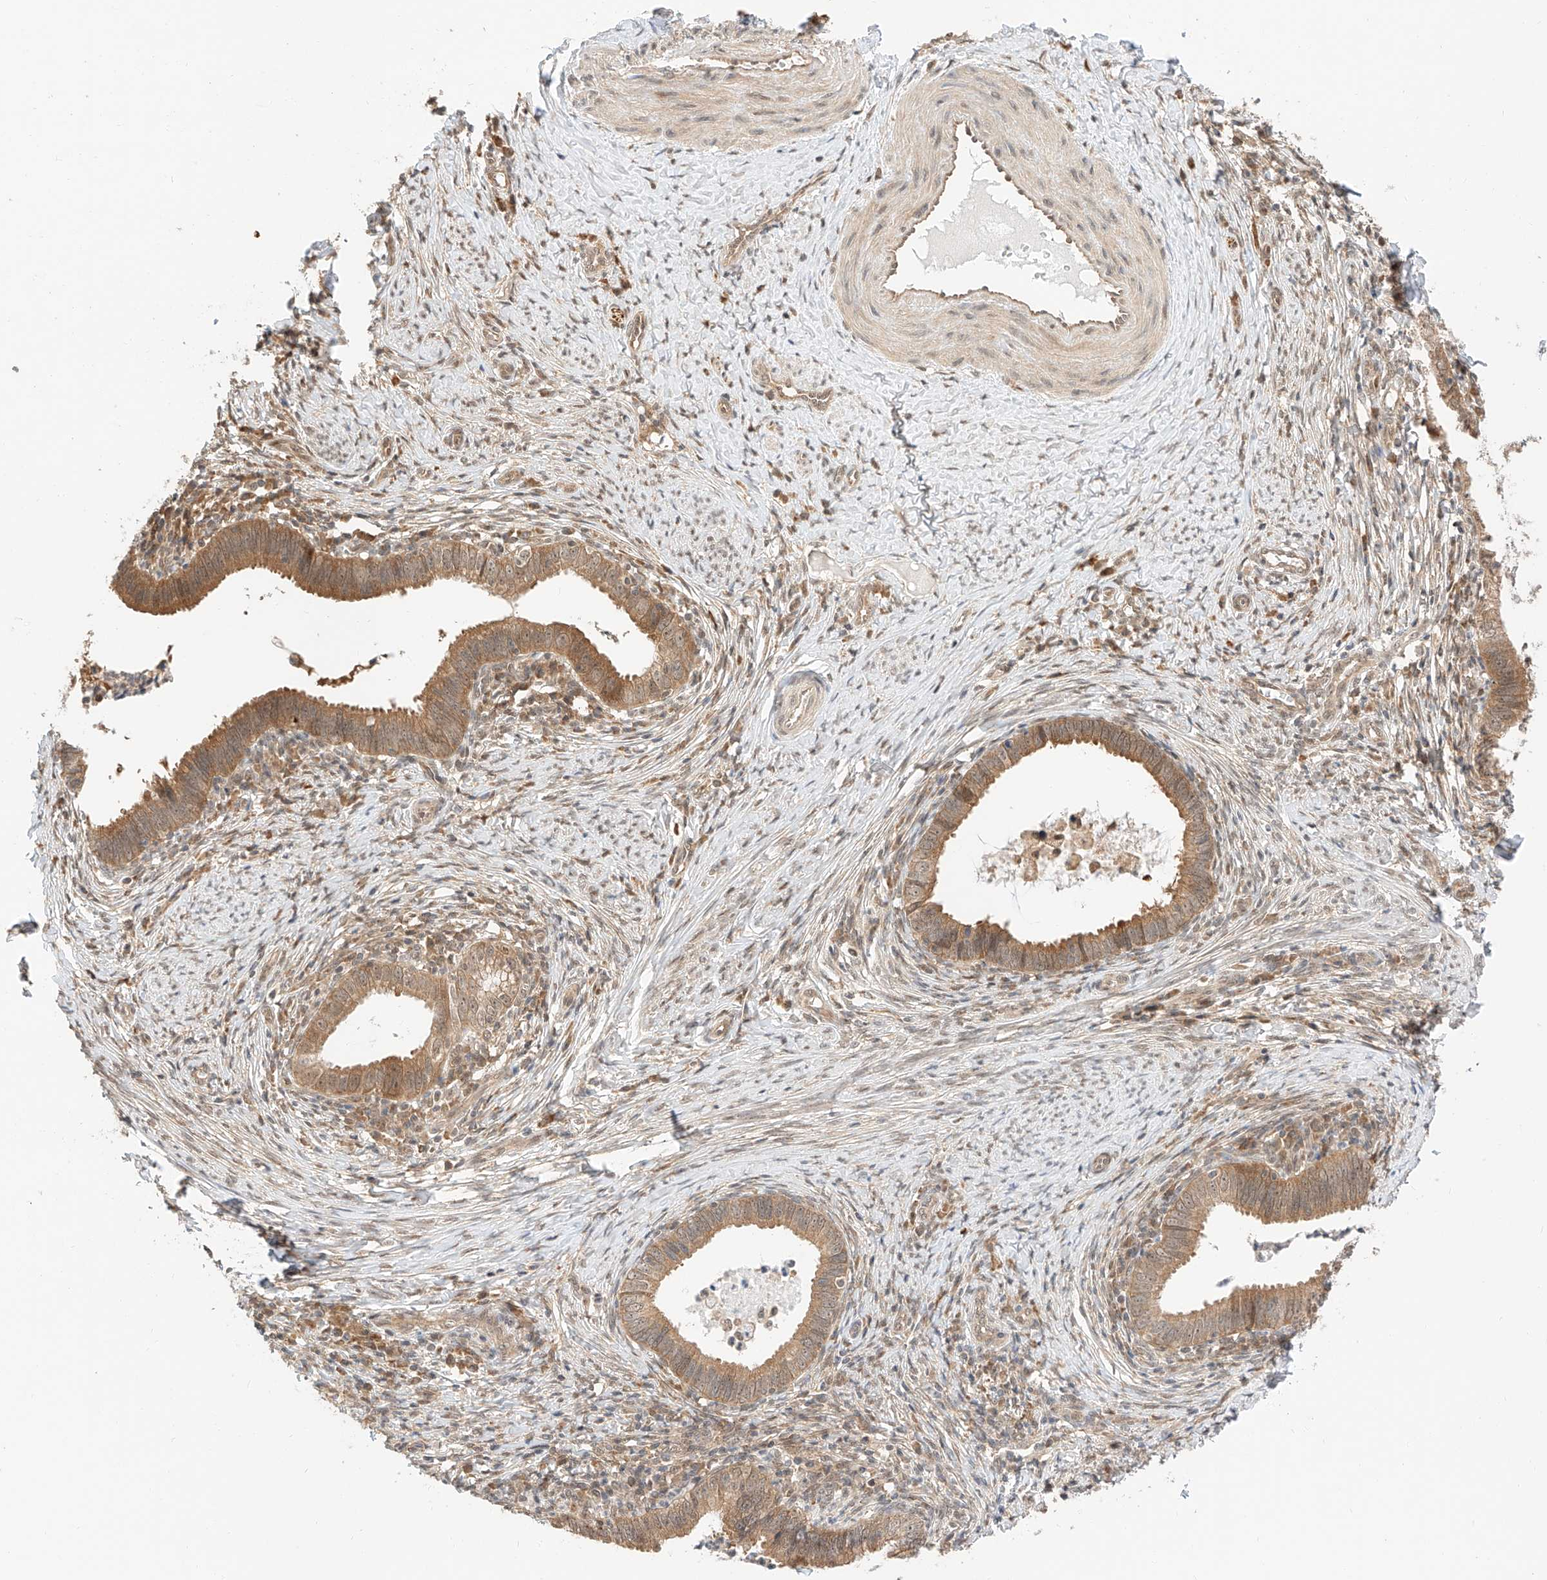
{"staining": {"intensity": "moderate", "quantity": "25%-75%", "location": "cytoplasmic/membranous"}, "tissue": "cervical cancer", "cell_type": "Tumor cells", "image_type": "cancer", "snomed": [{"axis": "morphology", "description": "Adenocarcinoma, NOS"}, {"axis": "topography", "description": "Cervix"}], "caption": "Cervical cancer tissue demonstrates moderate cytoplasmic/membranous positivity in about 25%-75% of tumor cells, visualized by immunohistochemistry.", "gene": "EIF4H", "patient": {"sex": "female", "age": 36}}